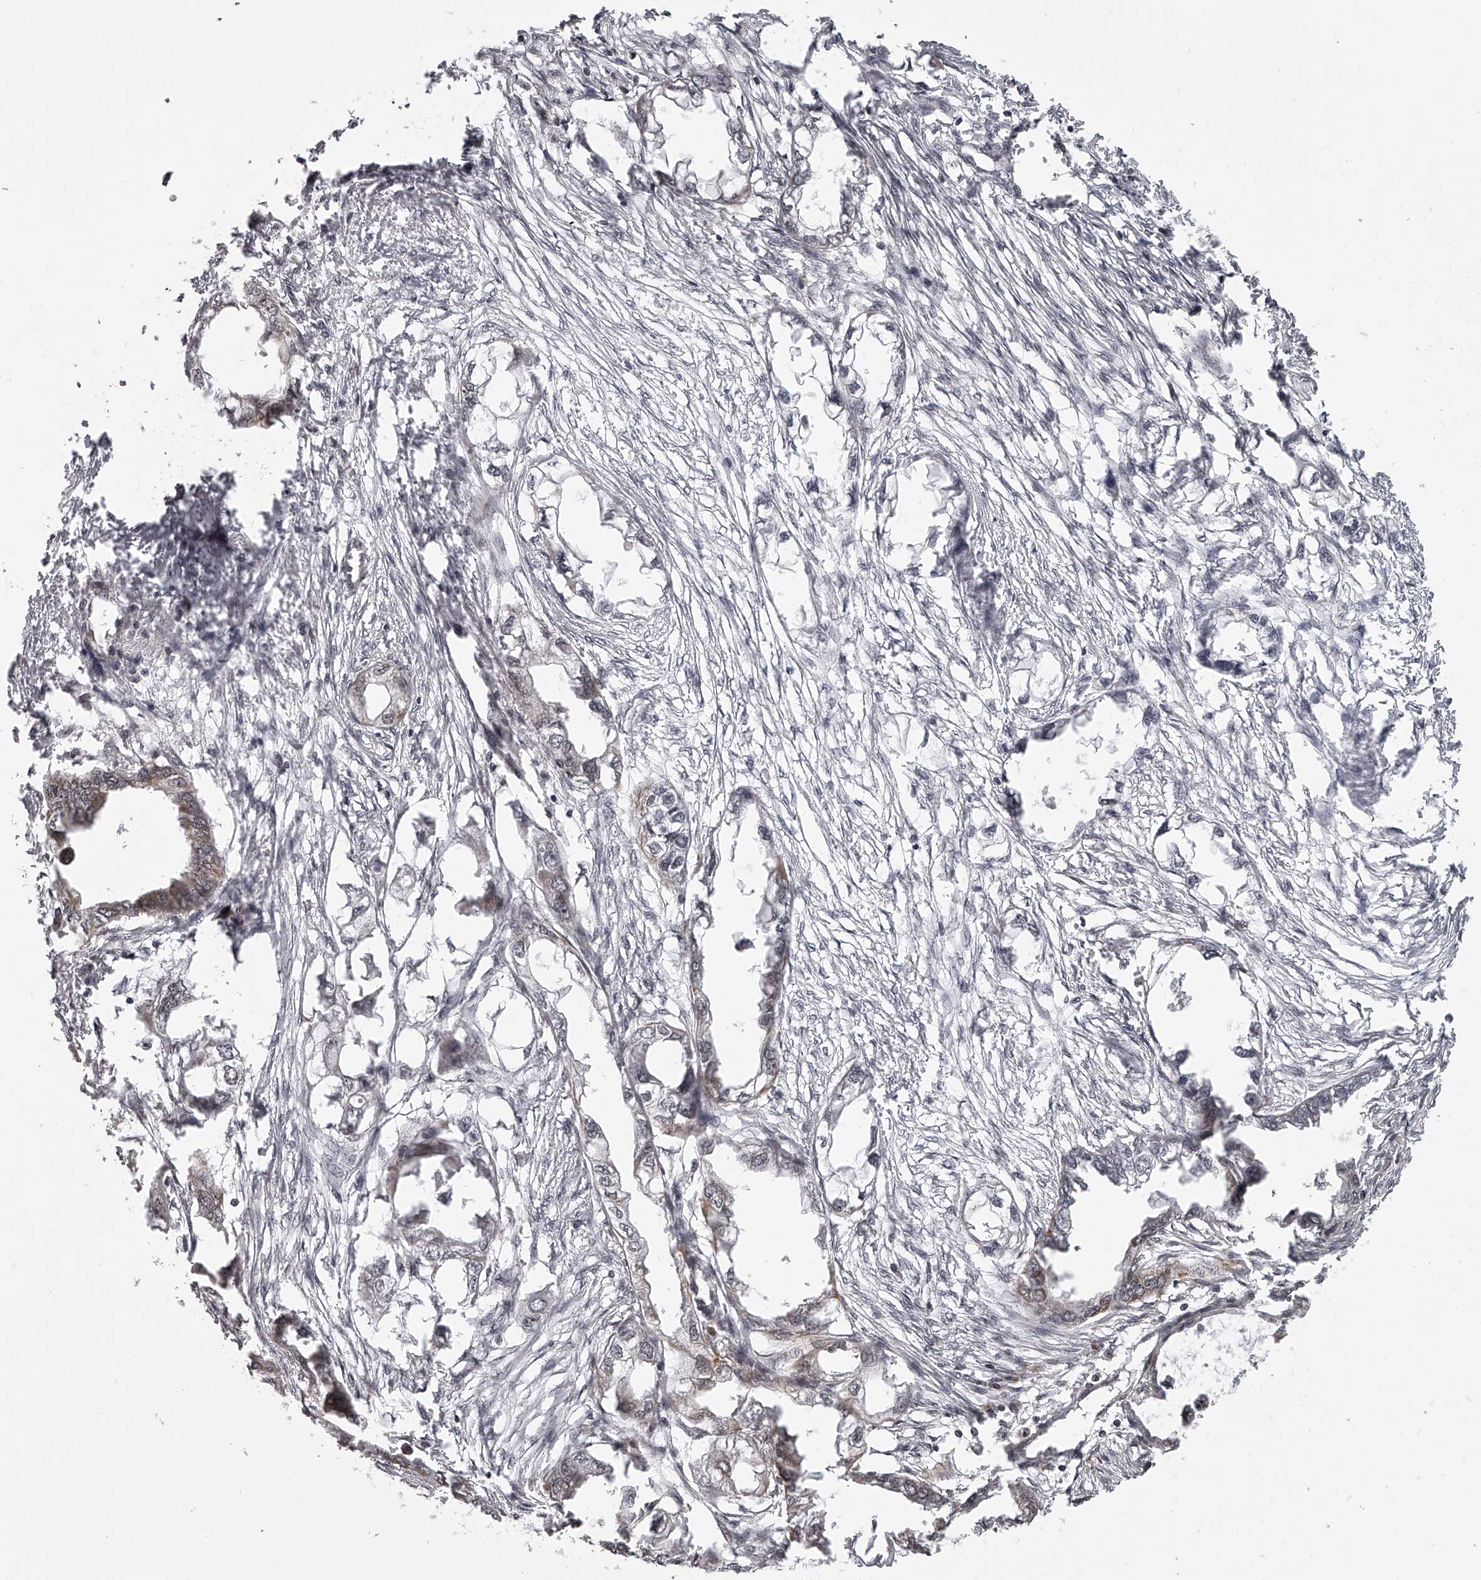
{"staining": {"intensity": "negative", "quantity": "none", "location": "none"}, "tissue": "endometrial cancer", "cell_type": "Tumor cells", "image_type": "cancer", "snomed": [{"axis": "morphology", "description": "Adenocarcinoma, NOS"}, {"axis": "morphology", "description": "Adenocarcinoma, metastatic, NOS"}, {"axis": "topography", "description": "Adipose tissue"}, {"axis": "topography", "description": "Endometrium"}], "caption": "Immunohistochemical staining of human adenocarcinoma (endometrial) shows no significant positivity in tumor cells.", "gene": "ODF2L", "patient": {"sex": "female", "age": 67}}